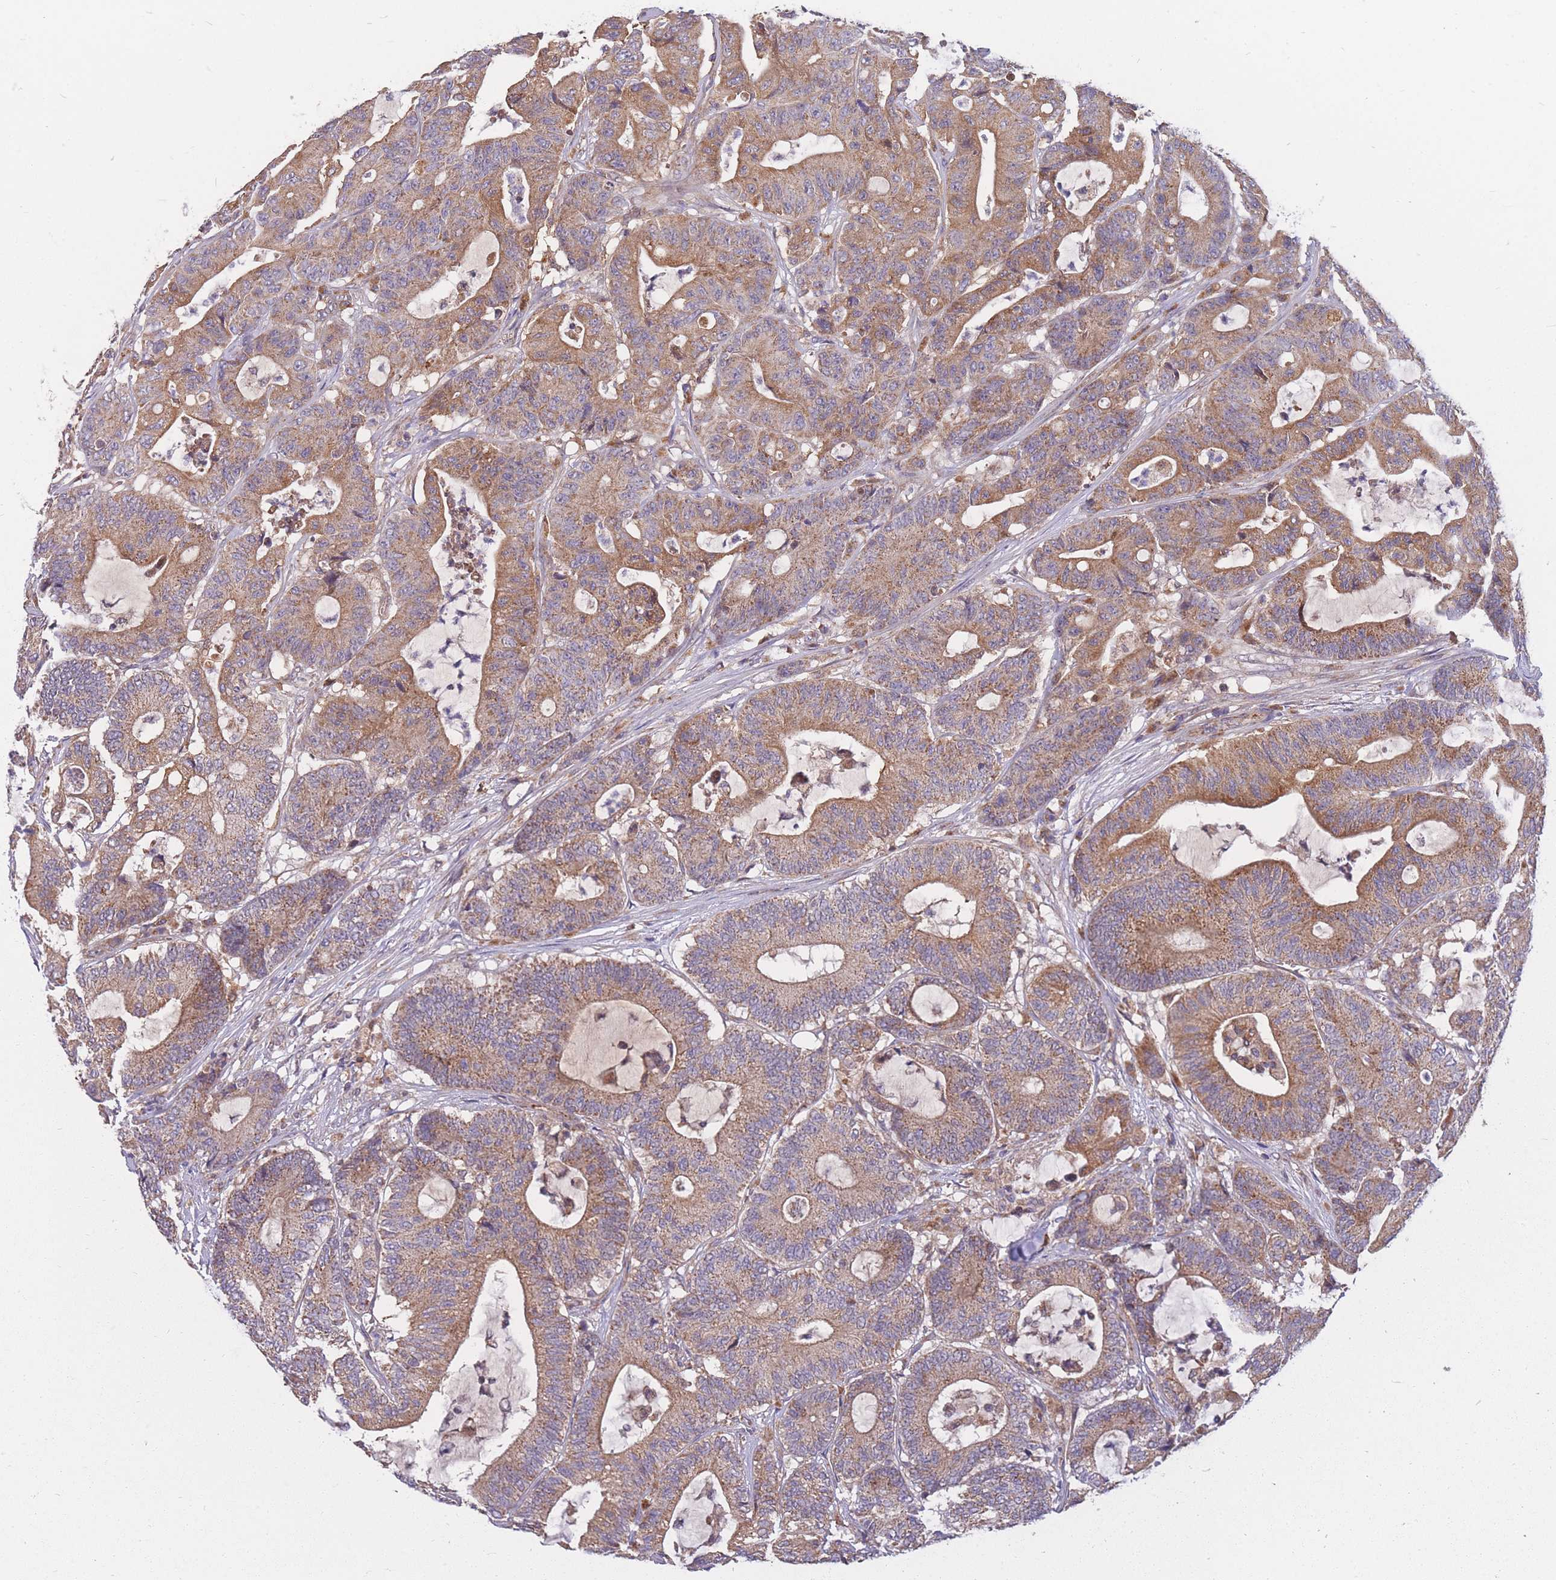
{"staining": {"intensity": "moderate", "quantity": ">75%", "location": "cytoplasmic/membranous"}, "tissue": "colorectal cancer", "cell_type": "Tumor cells", "image_type": "cancer", "snomed": [{"axis": "morphology", "description": "Adenocarcinoma, NOS"}, {"axis": "topography", "description": "Colon"}], "caption": "Immunohistochemistry (DAB (3,3'-diaminobenzidine)) staining of human colorectal cancer (adenocarcinoma) exhibits moderate cytoplasmic/membranous protein positivity in about >75% of tumor cells.", "gene": "PTPMT1", "patient": {"sex": "female", "age": 84}}